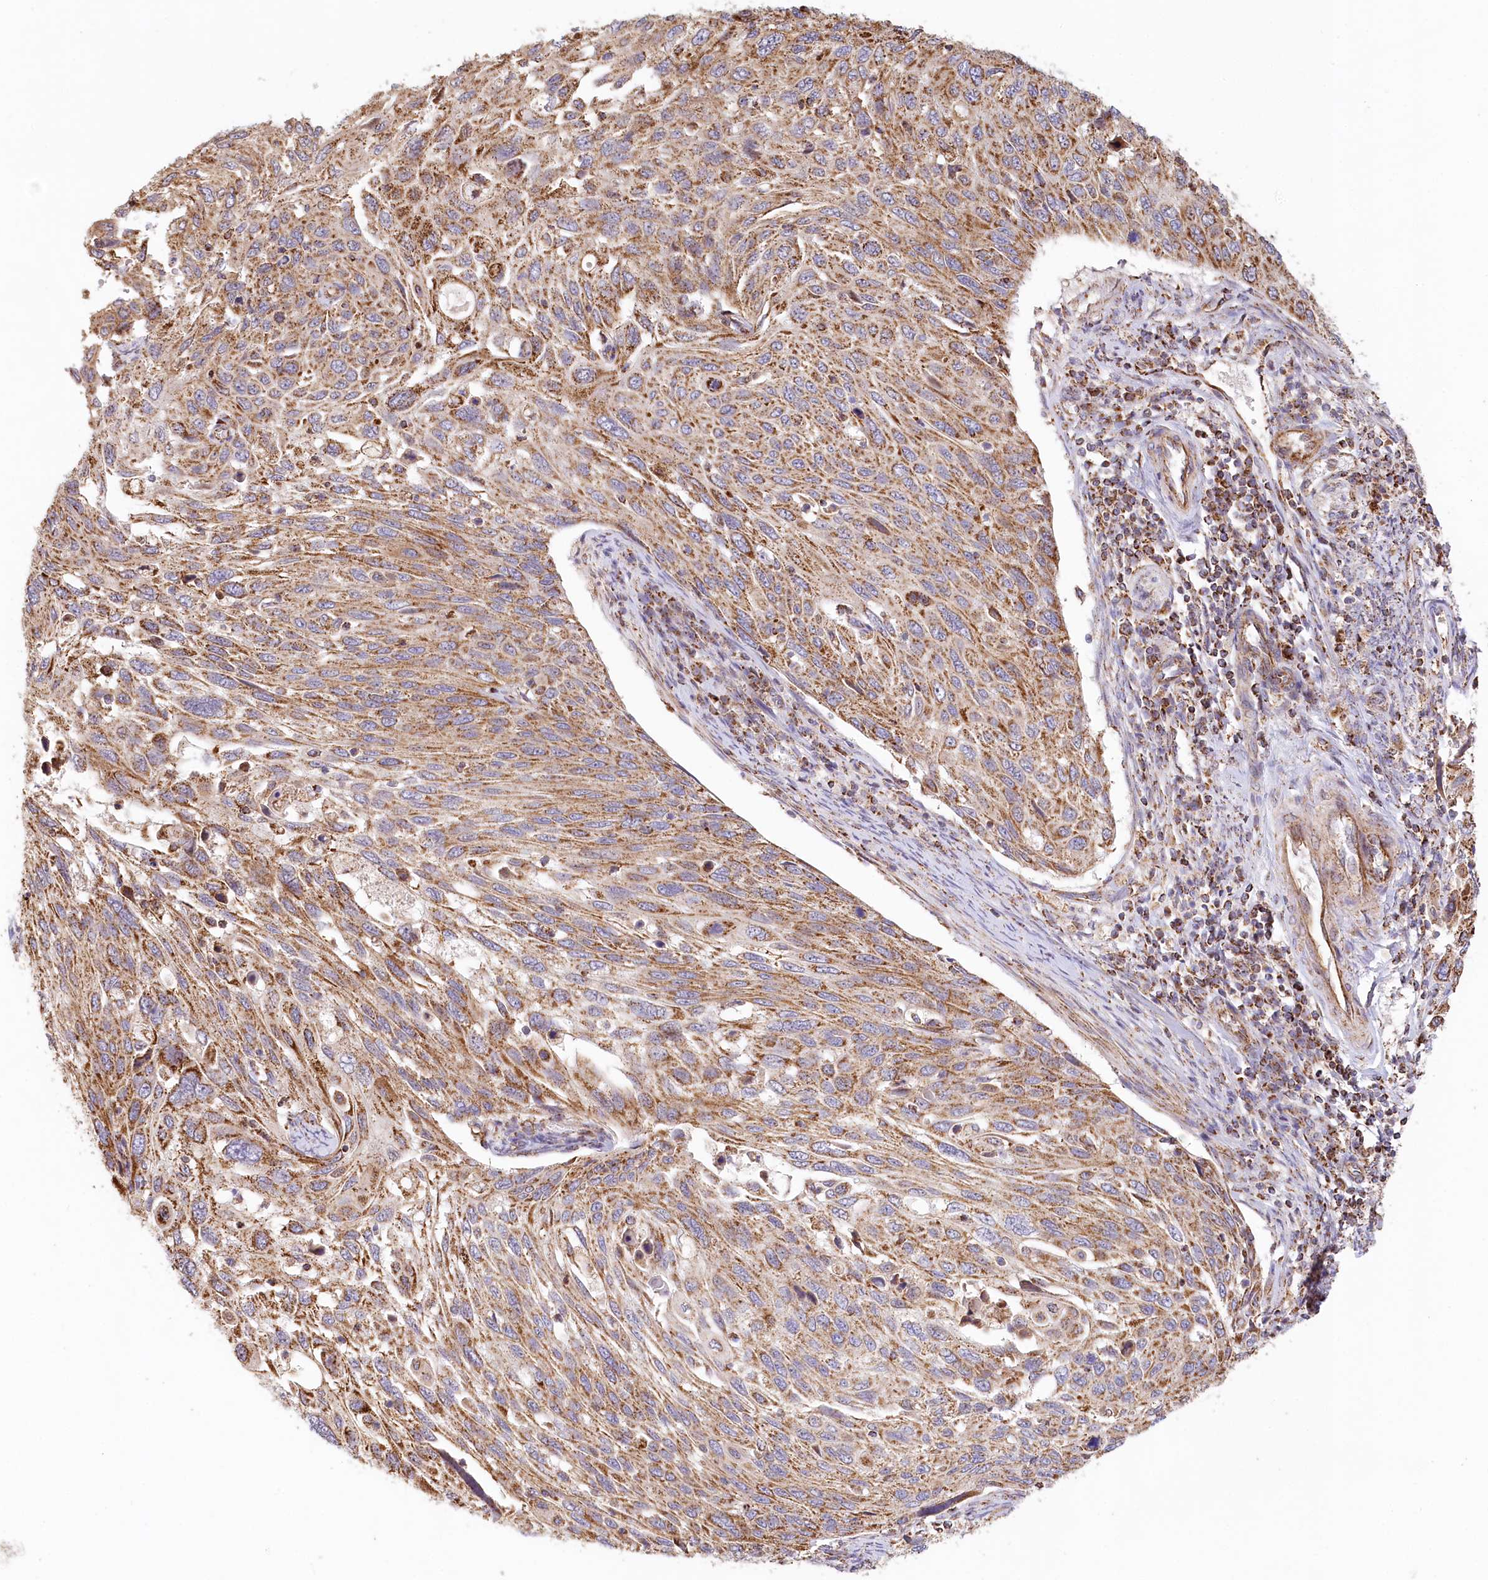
{"staining": {"intensity": "moderate", "quantity": ">75%", "location": "cytoplasmic/membranous"}, "tissue": "cervical cancer", "cell_type": "Tumor cells", "image_type": "cancer", "snomed": [{"axis": "morphology", "description": "Squamous cell carcinoma, NOS"}, {"axis": "topography", "description": "Cervix"}], "caption": "Cervical squamous cell carcinoma tissue reveals moderate cytoplasmic/membranous staining in about >75% of tumor cells (Stains: DAB in brown, nuclei in blue, Microscopy: brightfield microscopy at high magnification).", "gene": "UMPS", "patient": {"sex": "female", "age": 70}}